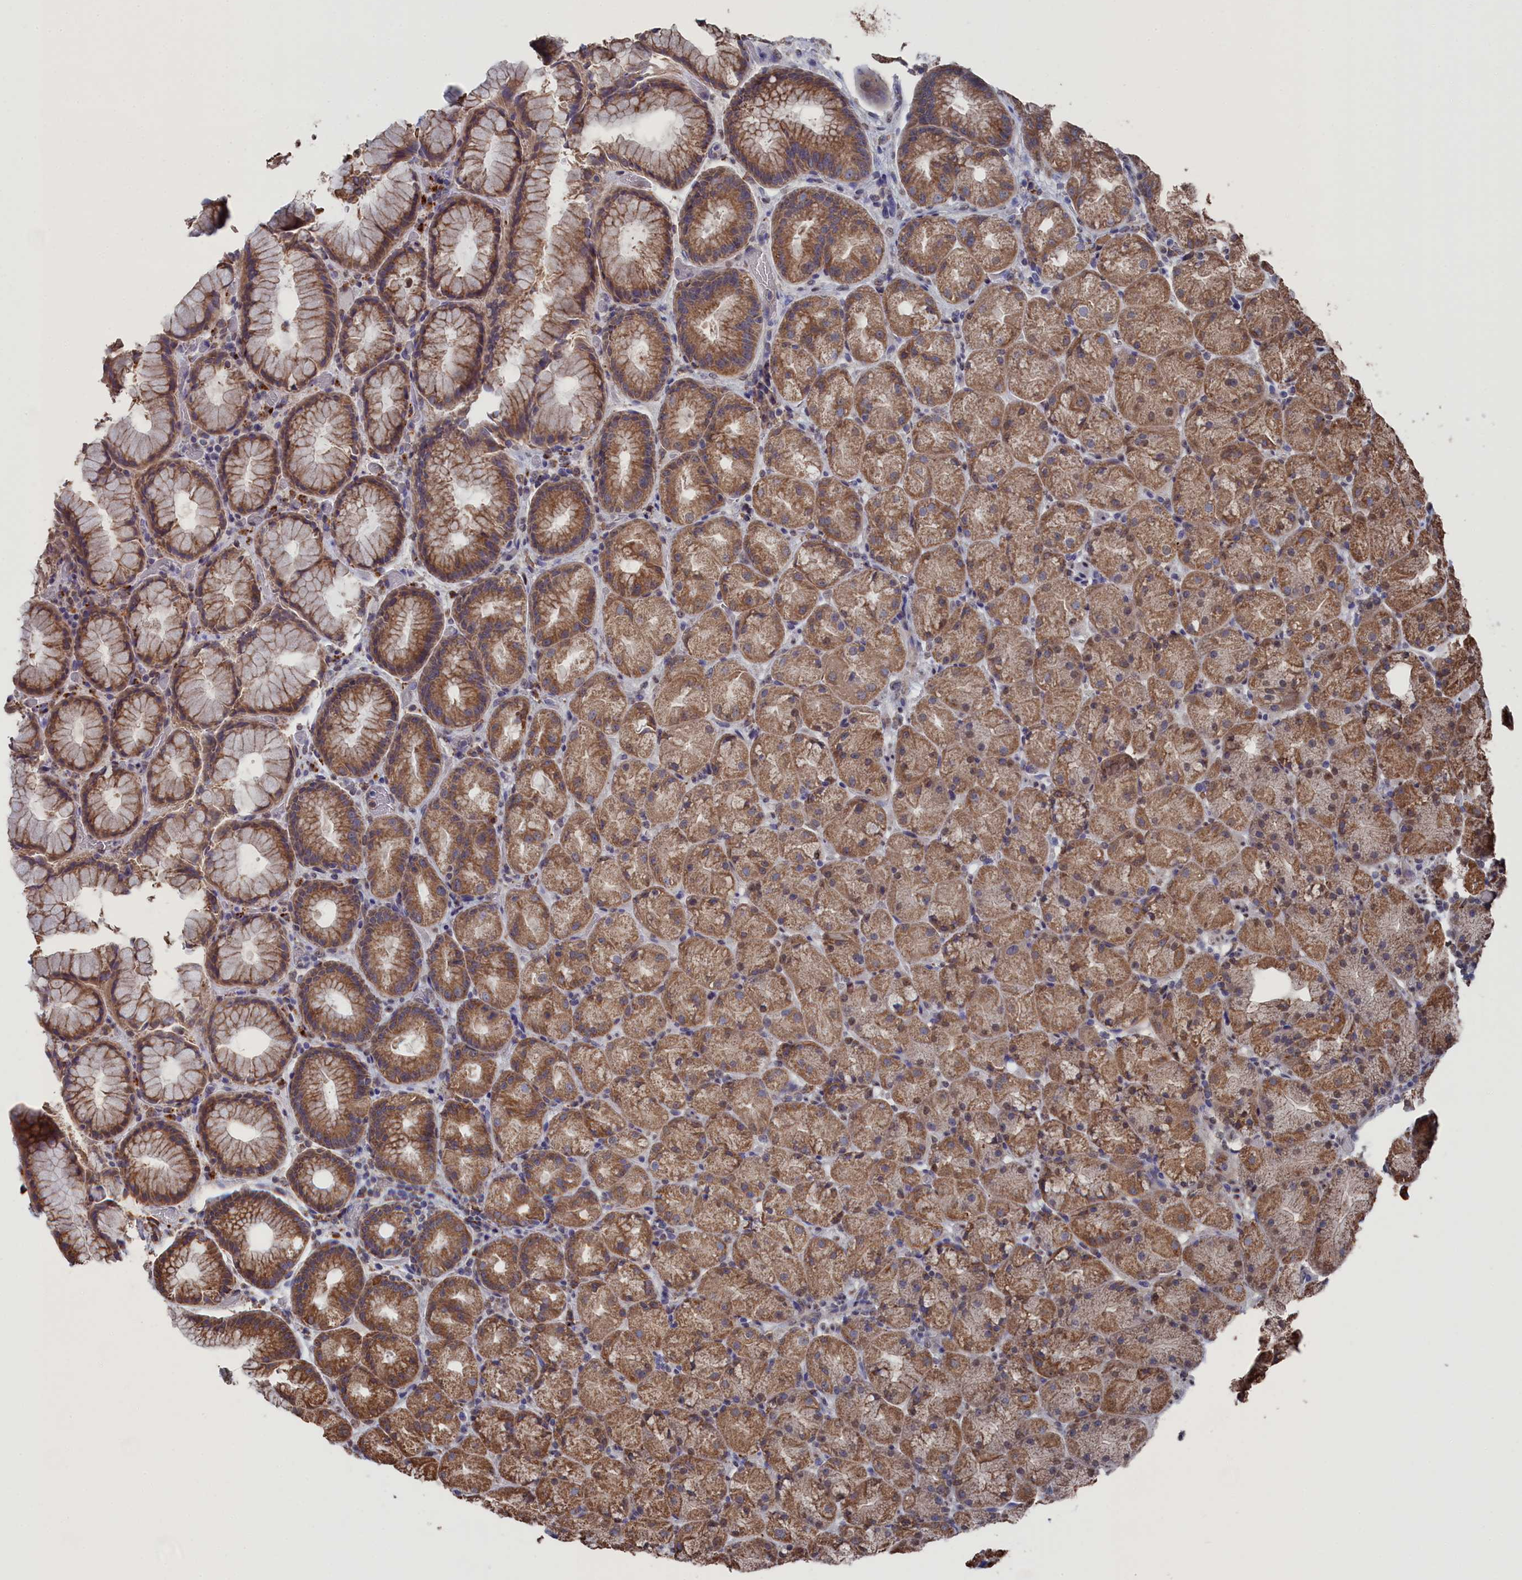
{"staining": {"intensity": "moderate", "quantity": ">75%", "location": "cytoplasmic/membranous"}, "tissue": "stomach", "cell_type": "Glandular cells", "image_type": "normal", "snomed": [{"axis": "morphology", "description": "Normal tissue, NOS"}, {"axis": "topography", "description": "Stomach, upper"}, {"axis": "topography", "description": "Stomach"}], "caption": "Stomach stained with immunohistochemistry reveals moderate cytoplasmic/membranous expression in about >75% of glandular cells.", "gene": "SMG9", "patient": {"sex": "male", "age": 48}}